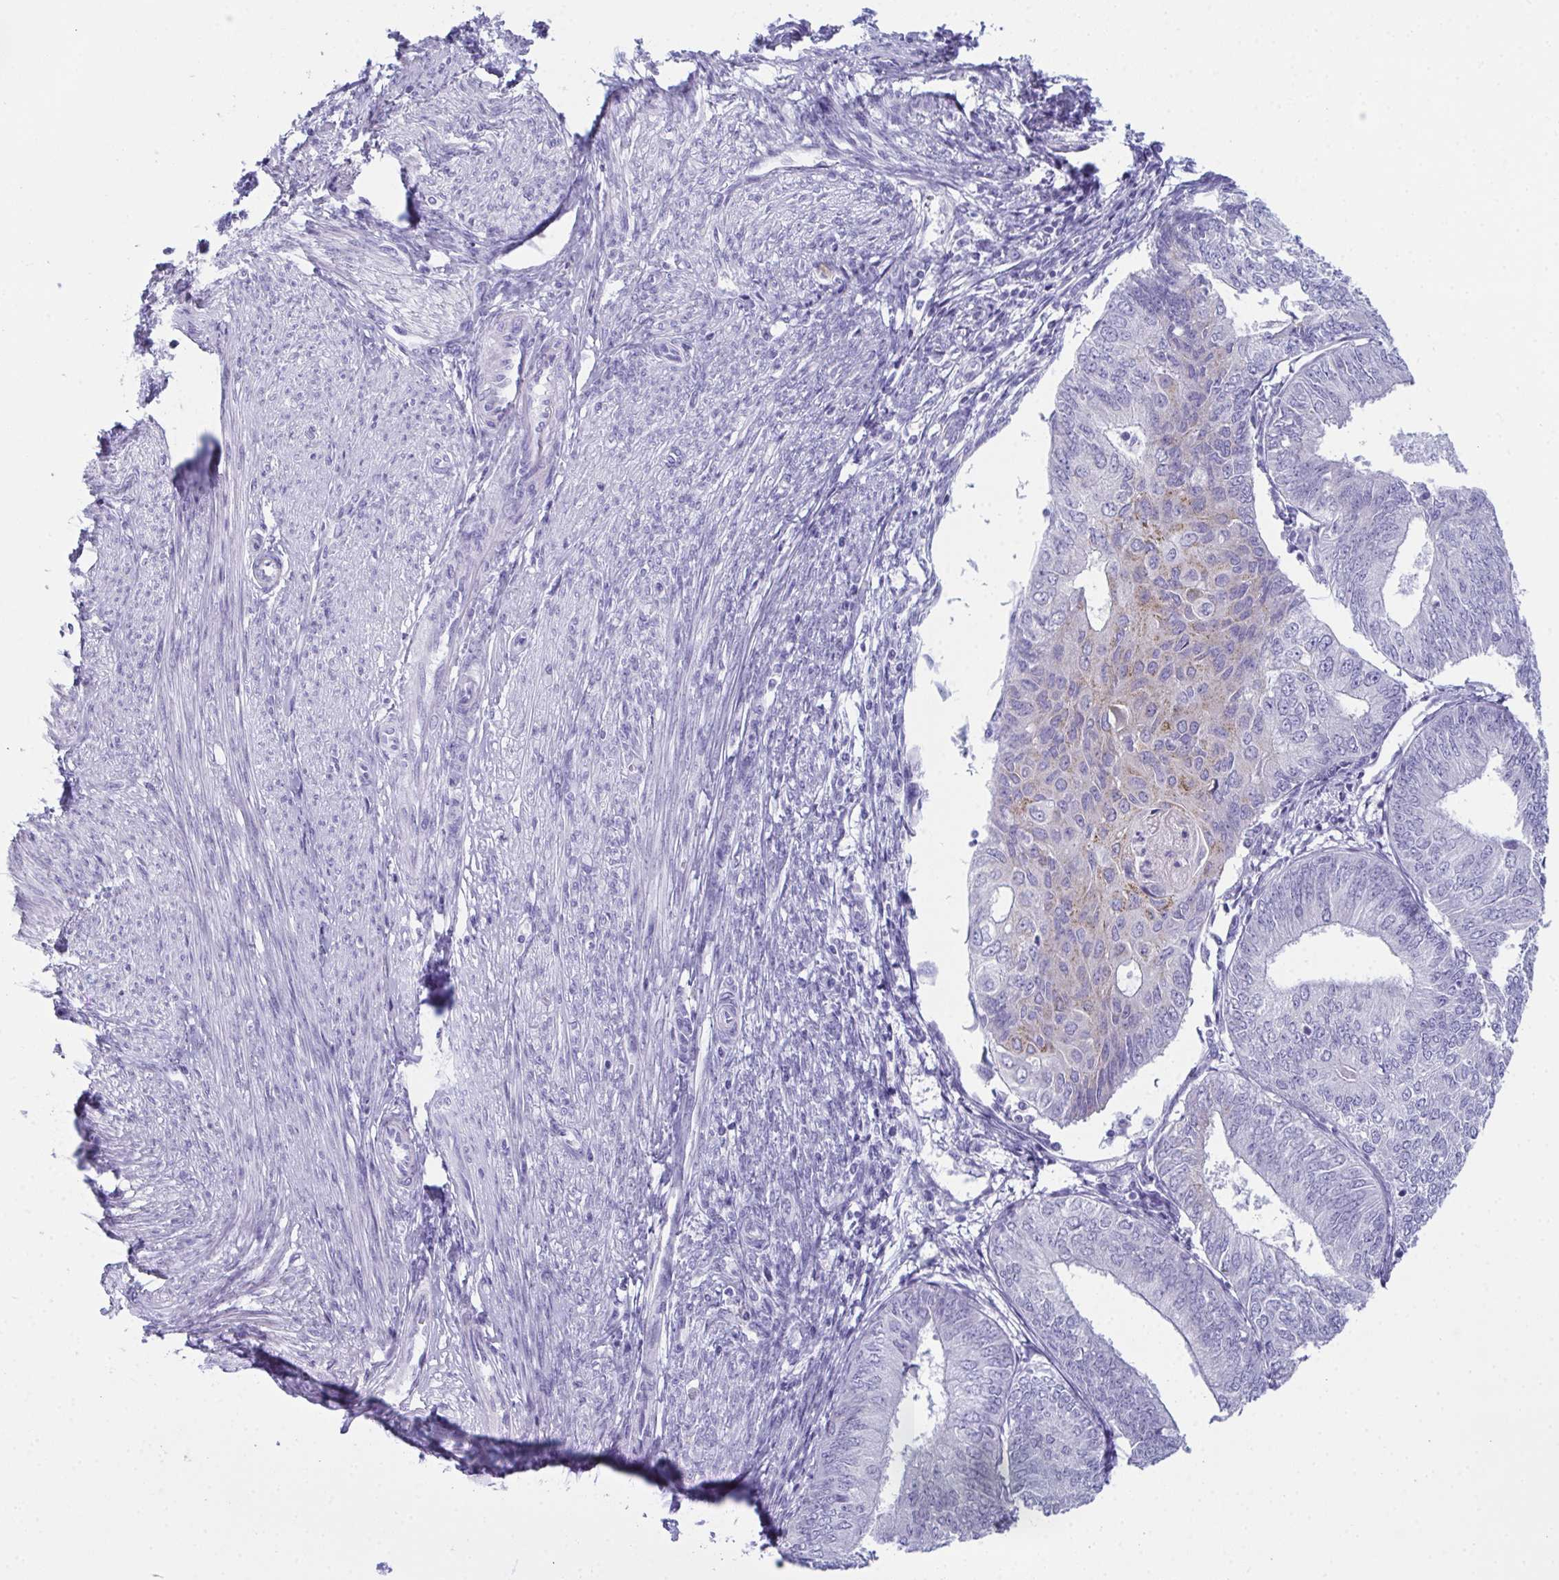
{"staining": {"intensity": "weak", "quantity": "<25%", "location": "cytoplasmic/membranous"}, "tissue": "endometrial cancer", "cell_type": "Tumor cells", "image_type": "cancer", "snomed": [{"axis": "morphology", "description": "Adenocarcinoma, NOS"}, {"axis": "topography", "description": "Endometrium"}], "caption": "Immunohistochemistry image of neoplastic tissue: human endometrial adenocarcinoma stained with DAB (3,3'-diaminobenzidine) shows no significant protein staining in tumor cells. (Immunohistochemistry (ihc), brightfield microscopy, high magnification).", "gene": "TEX19", "patient": {"sex": "female", "age": 58}}